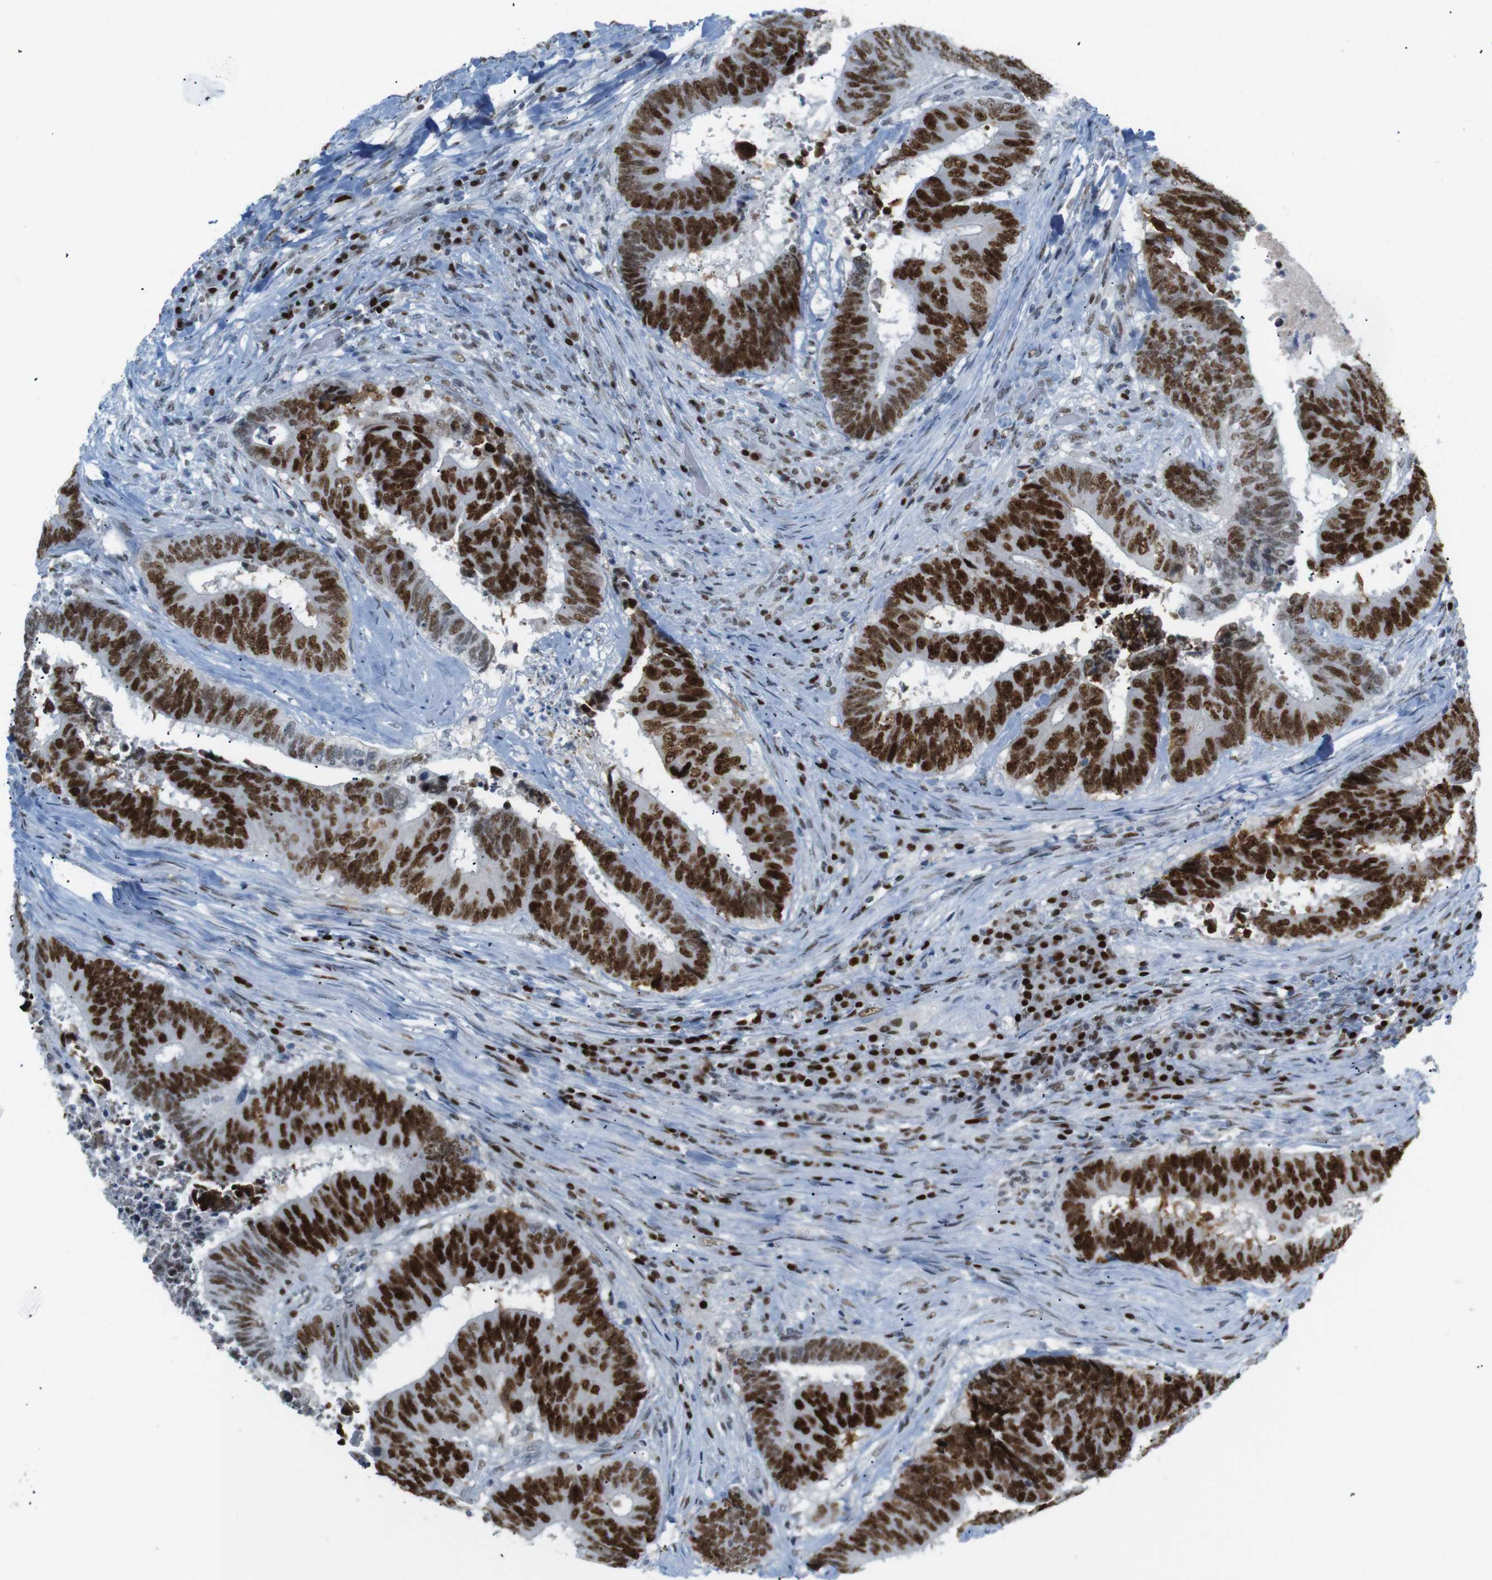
{"staining": {"intensity": "strong", "quantity": ">75%", "location": "nuclear"}, "tissue": "colorectal cancer", "cell_type": "Tumor cells", "image_type": "cancer", "snomed": [{"axis": "morphology", "description": "Adenocarcinoma, NOS"}, {"axis": "topography", "description": "Rectum"}], "caption": "This histopathology image reveals immunohistochemistry (IHC) staining of colorectal cancer (adenocarcinoma), with high strong nuclear expression in about >75% of tumor cells.", "gene": "RIOX2", "patient": {"sex": "male", "age": 72}}